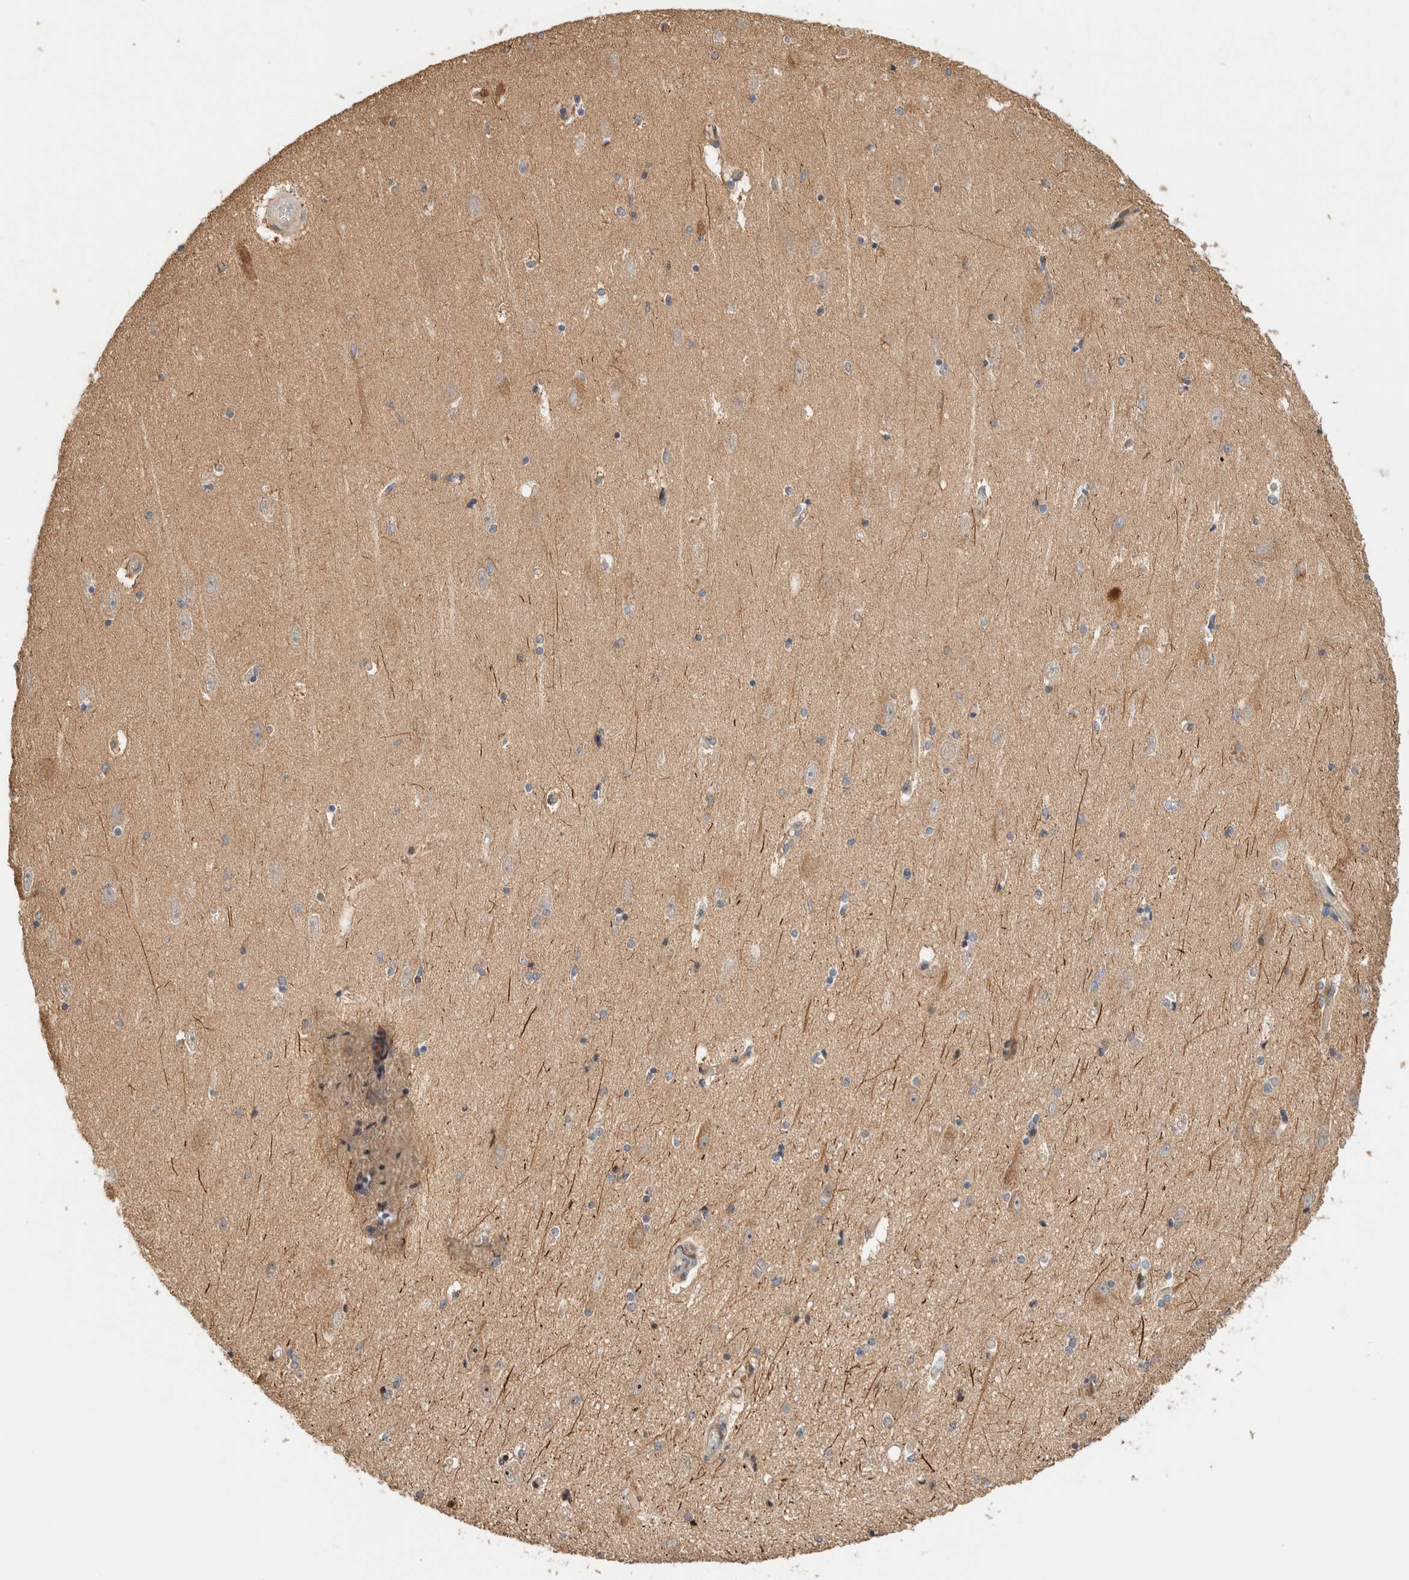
{"staining": {"intensity": "weak", "quantity": "25%-75%", "location": "cytoplasmic/membranous"}, "tissue": "hippocampus", "cell_type": "Glial cells", "image_type": "normal", "snomed": [{"axis": "morphology", "description": "Normal tissue, NOS"}, {"axis": "topography", "description": "Hippocampus"}], "caption": "The micrograph shows a brown stain indicating the presence of a protein in the cytoplasmic/membranous of glial cells in hippocampus.", "gene": "B3GNTL1", "patient": {"sex": "female", "age": 54}}